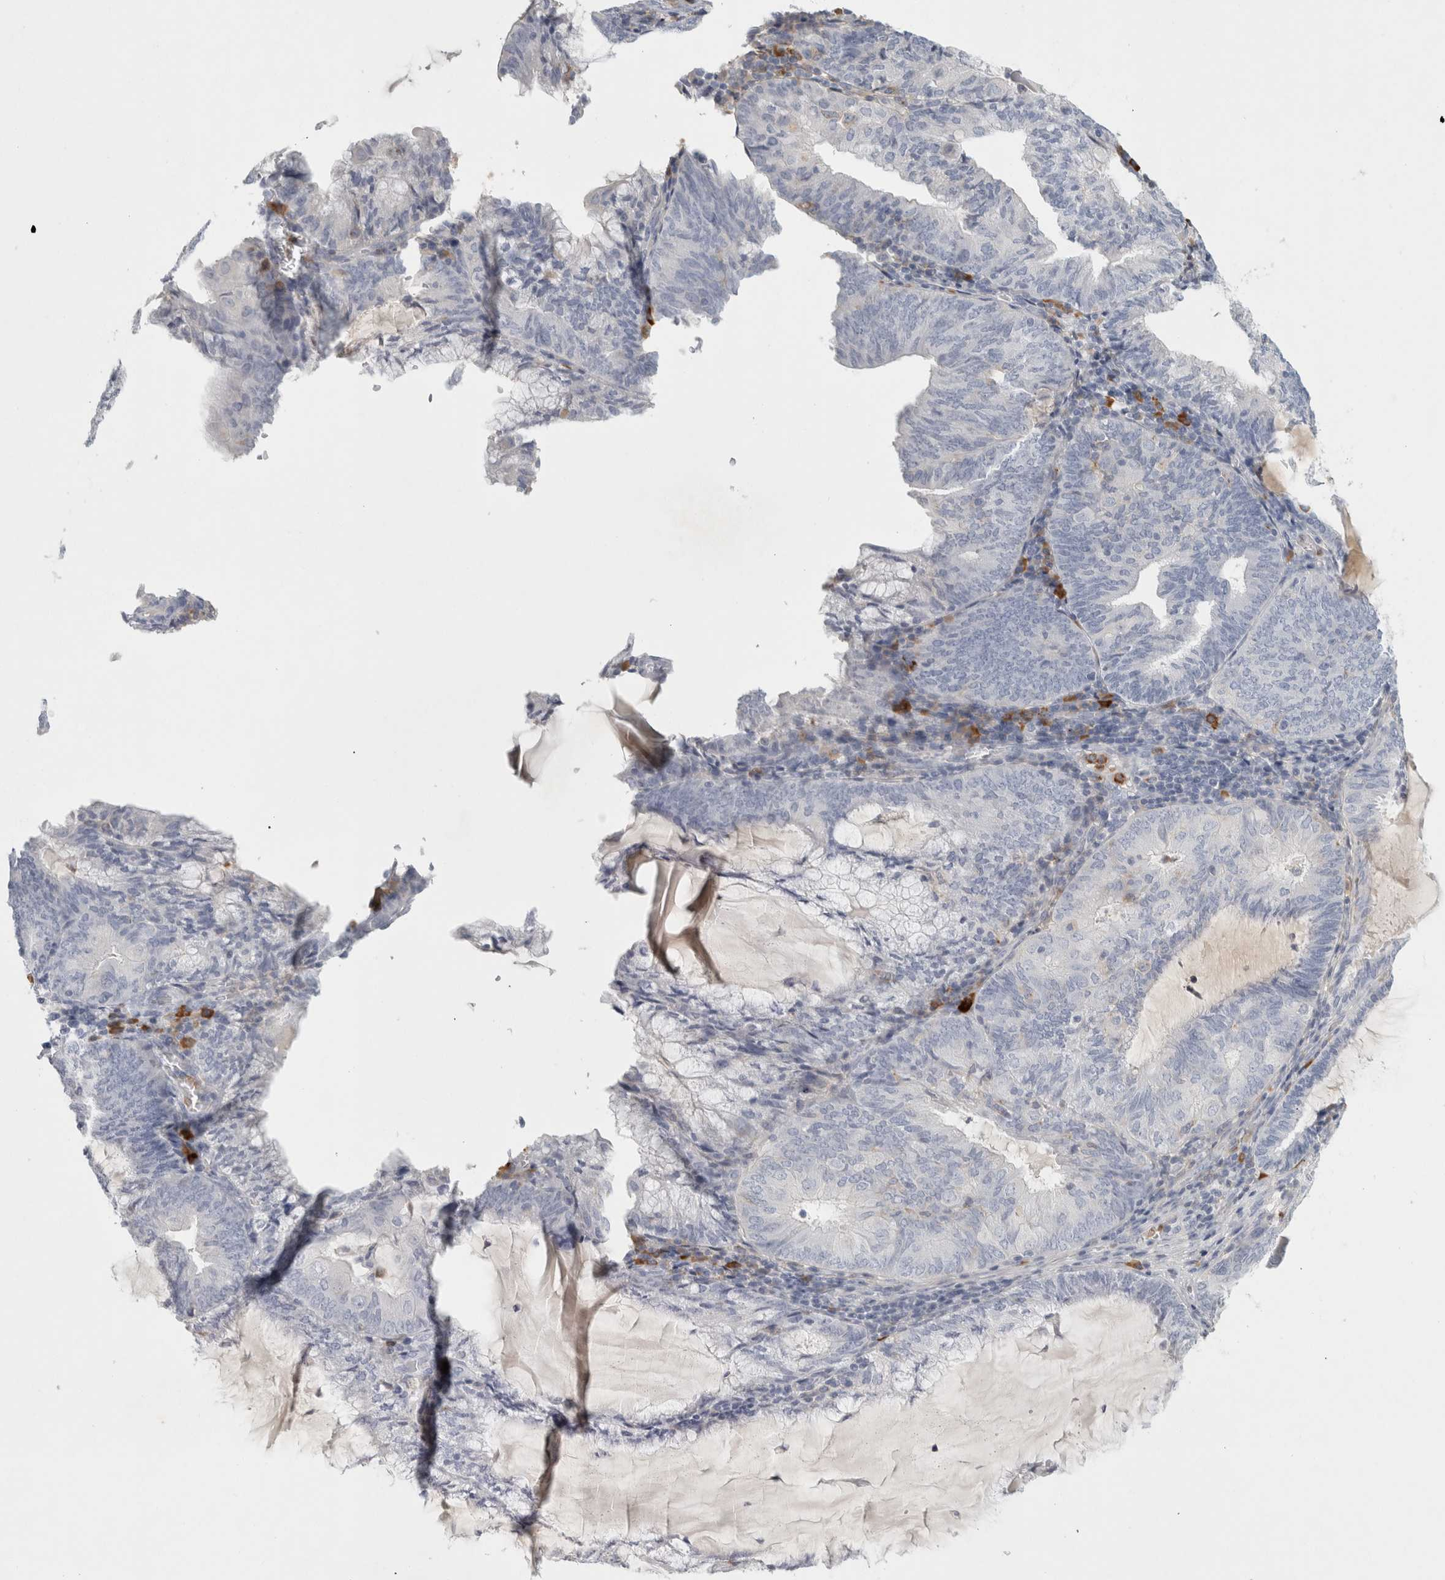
{"staining": {"intensity": "negative", "quantity": "none", "location": "none"}, "tissue": "endometrial cancer", "cell_type": "Tumor cells", "image_type": "cancer", "snomed": [{"axis": "morphology", "description": "Adenocarcinoma, NOS"}, {"axis": "topography", "description": "Endometrium"}], "caption": "IHC photomicrograph of neoplastic tissue: human endometrial adenocarcinoma stained with DAB (3,3'-diaminobenzidine) demonstrates no significant protein staining in tumor cells. (Brightfield microscopy of DAB IHC at high magnification).", "gene": "FGL2", "patient": {"sex": "female", "age": 81}}